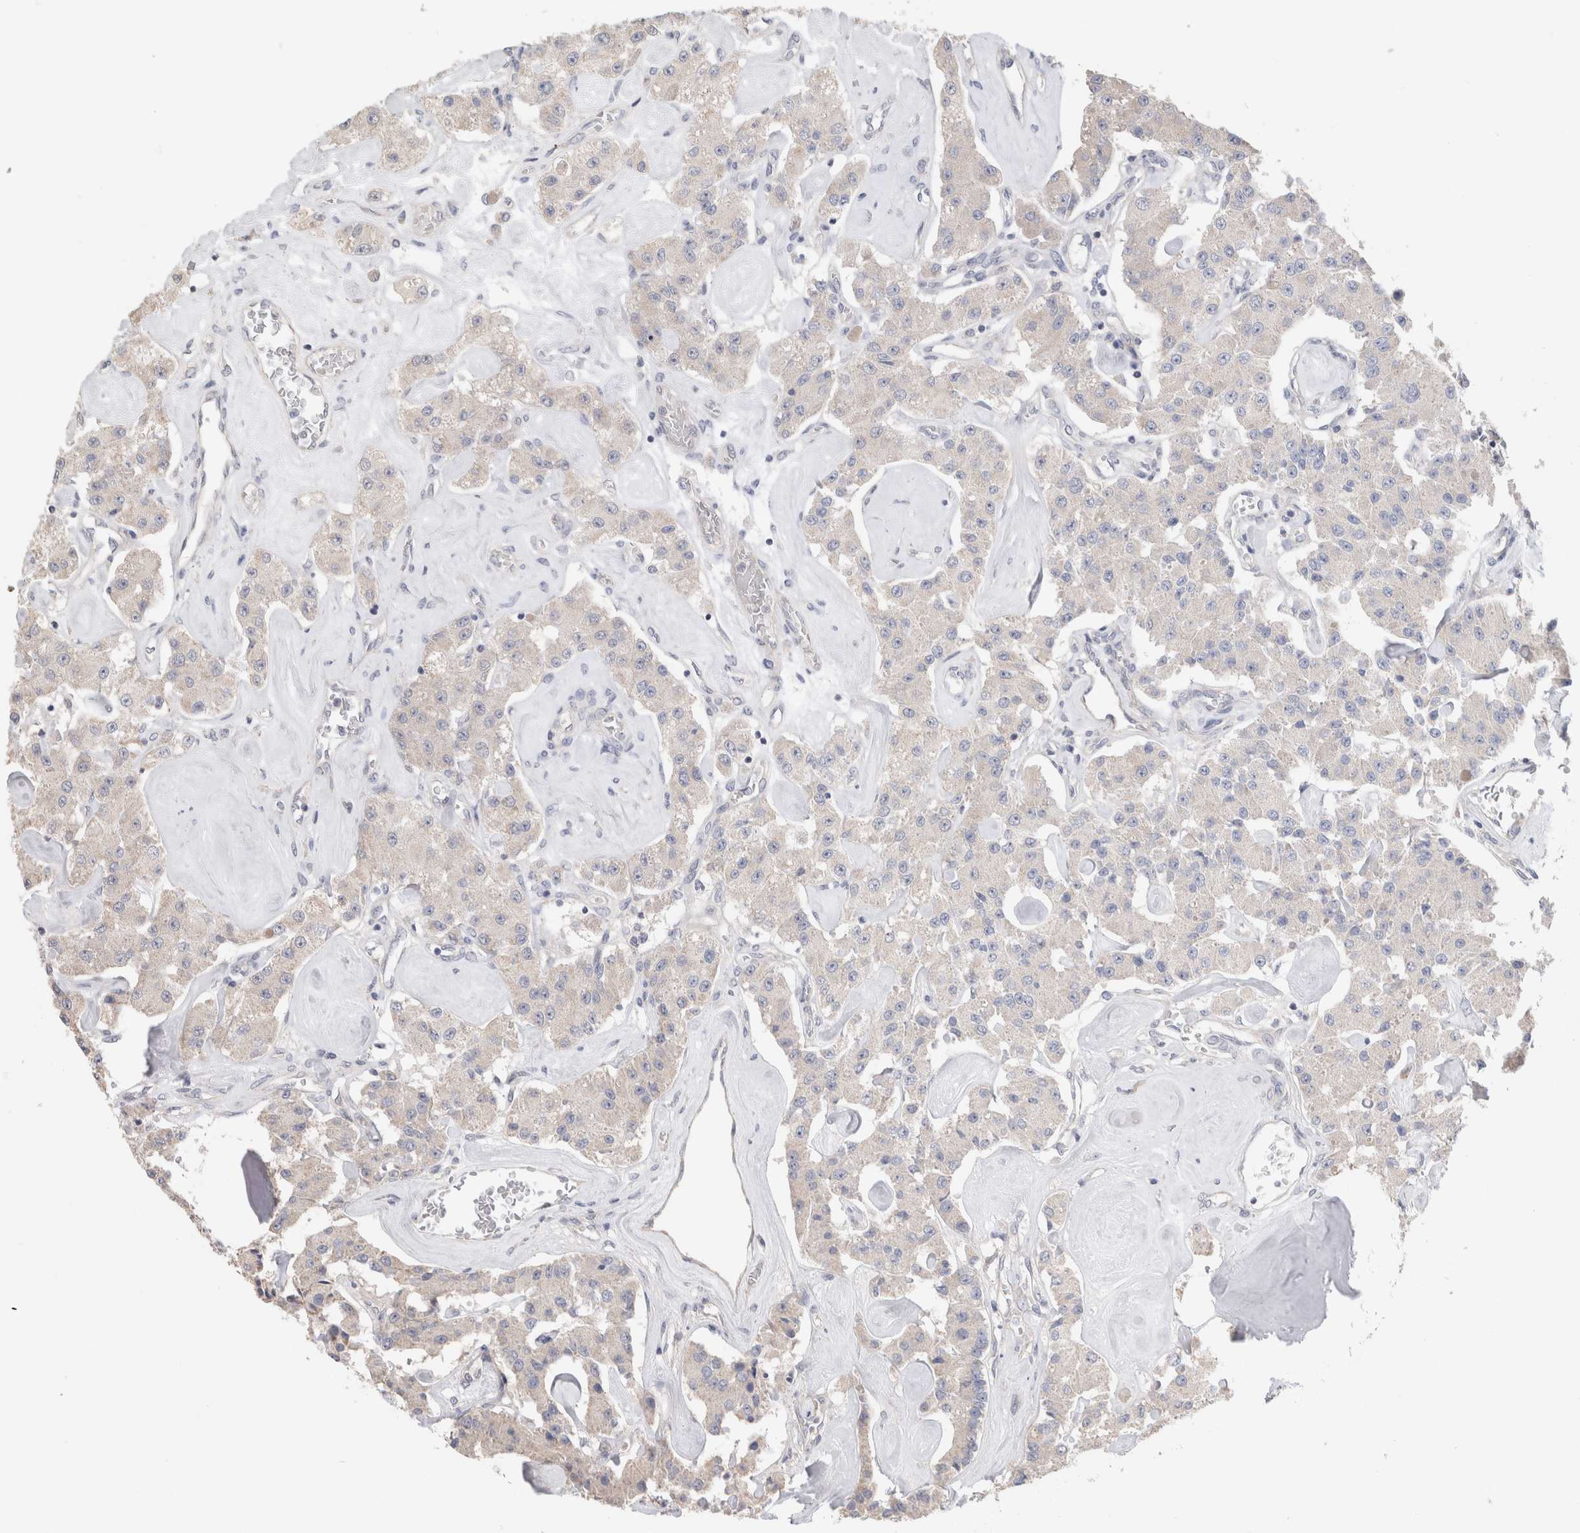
{"staining": {"intensity": "weak", "quantity": "<25%", "location": "cytoplasmic/membranous"}, "tissue": "carcinoid", "cell_type": "Tumor cells", "image_type": "cancer", "snomed": [{"axis": "morphology", "description": "Carcinoid, malignant, NOS"}, {"axis": "topography", "description": "Pancreas"}], "caption": "Photomicrograph shows no protein expression in tumor cells of carcinoid tissue. (Brightfield microscopy of DAB (3,3'-diaminobenzidine) immunohistochemistry (IHC) at high magnification).", "gene": "DMD", "patient": {"sex": "male", "age": 41}}